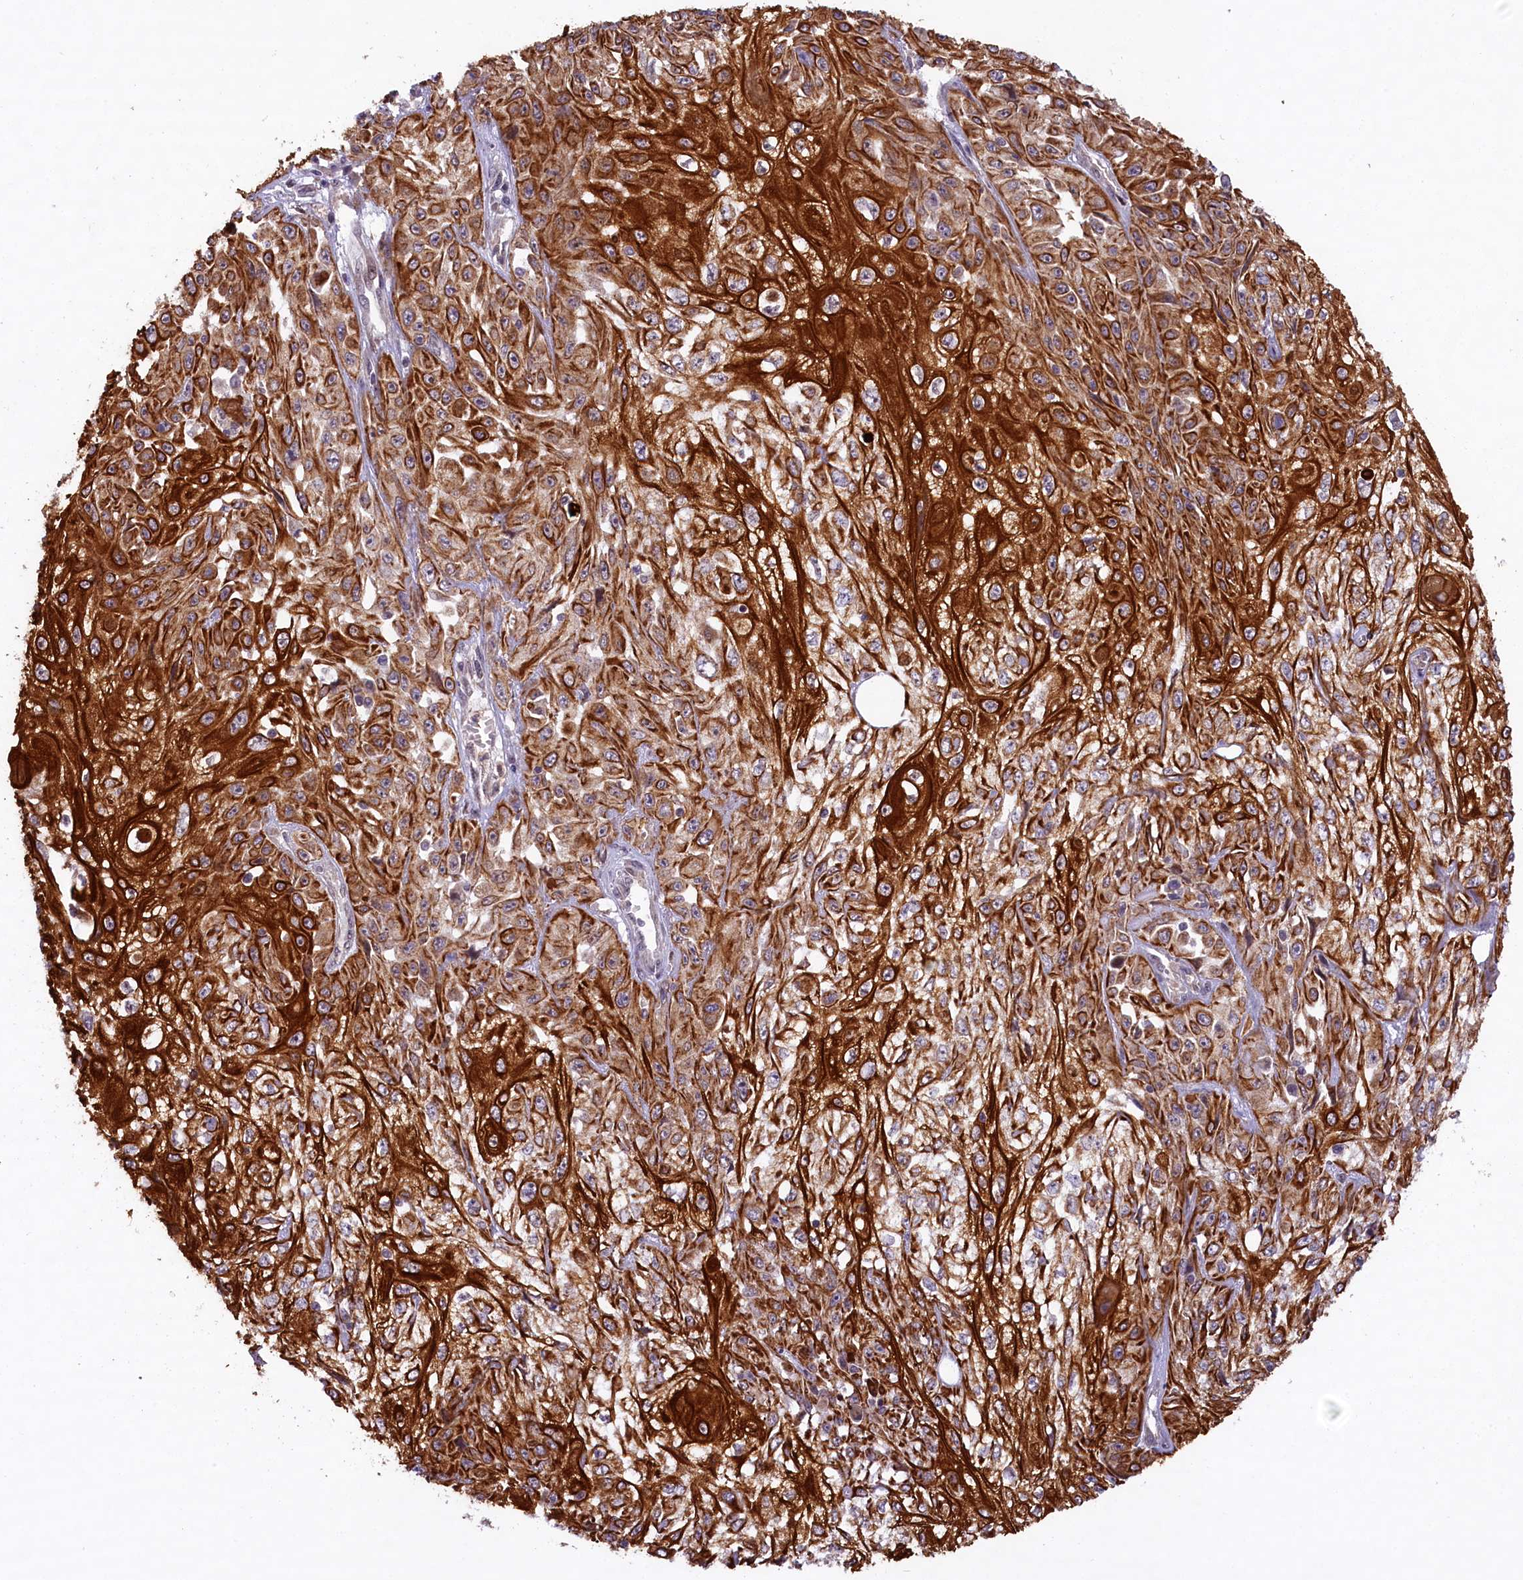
{"staining": {"intensity": "strong", "quantity": ">75%", "location": "cytoplasmic/membranous"}, "tissue": "skin cancer", "cell_type": "Tumor cells", "image_type": "cancer", "snomed": [{"axis": "morphology", "description": "Squamous cell carcinoma, NOS"}, {"axis": "morphology", "description": "Squamous cell carcinoma, metastatic, NOS"}, {"axis": "topography", "description": "Skin"}, {"axis": "topography", "description": "Lymph node"}], "caption": "About >75% of tumor cells in human skin cancer (metastatic squamous cell carcinoma) reveal strong cytoplasmic/membranous protein expression as visualized by brown immunohistochemical staining.", "gene": "CARD8", "patient": {"sex": "male", "age": 75}}